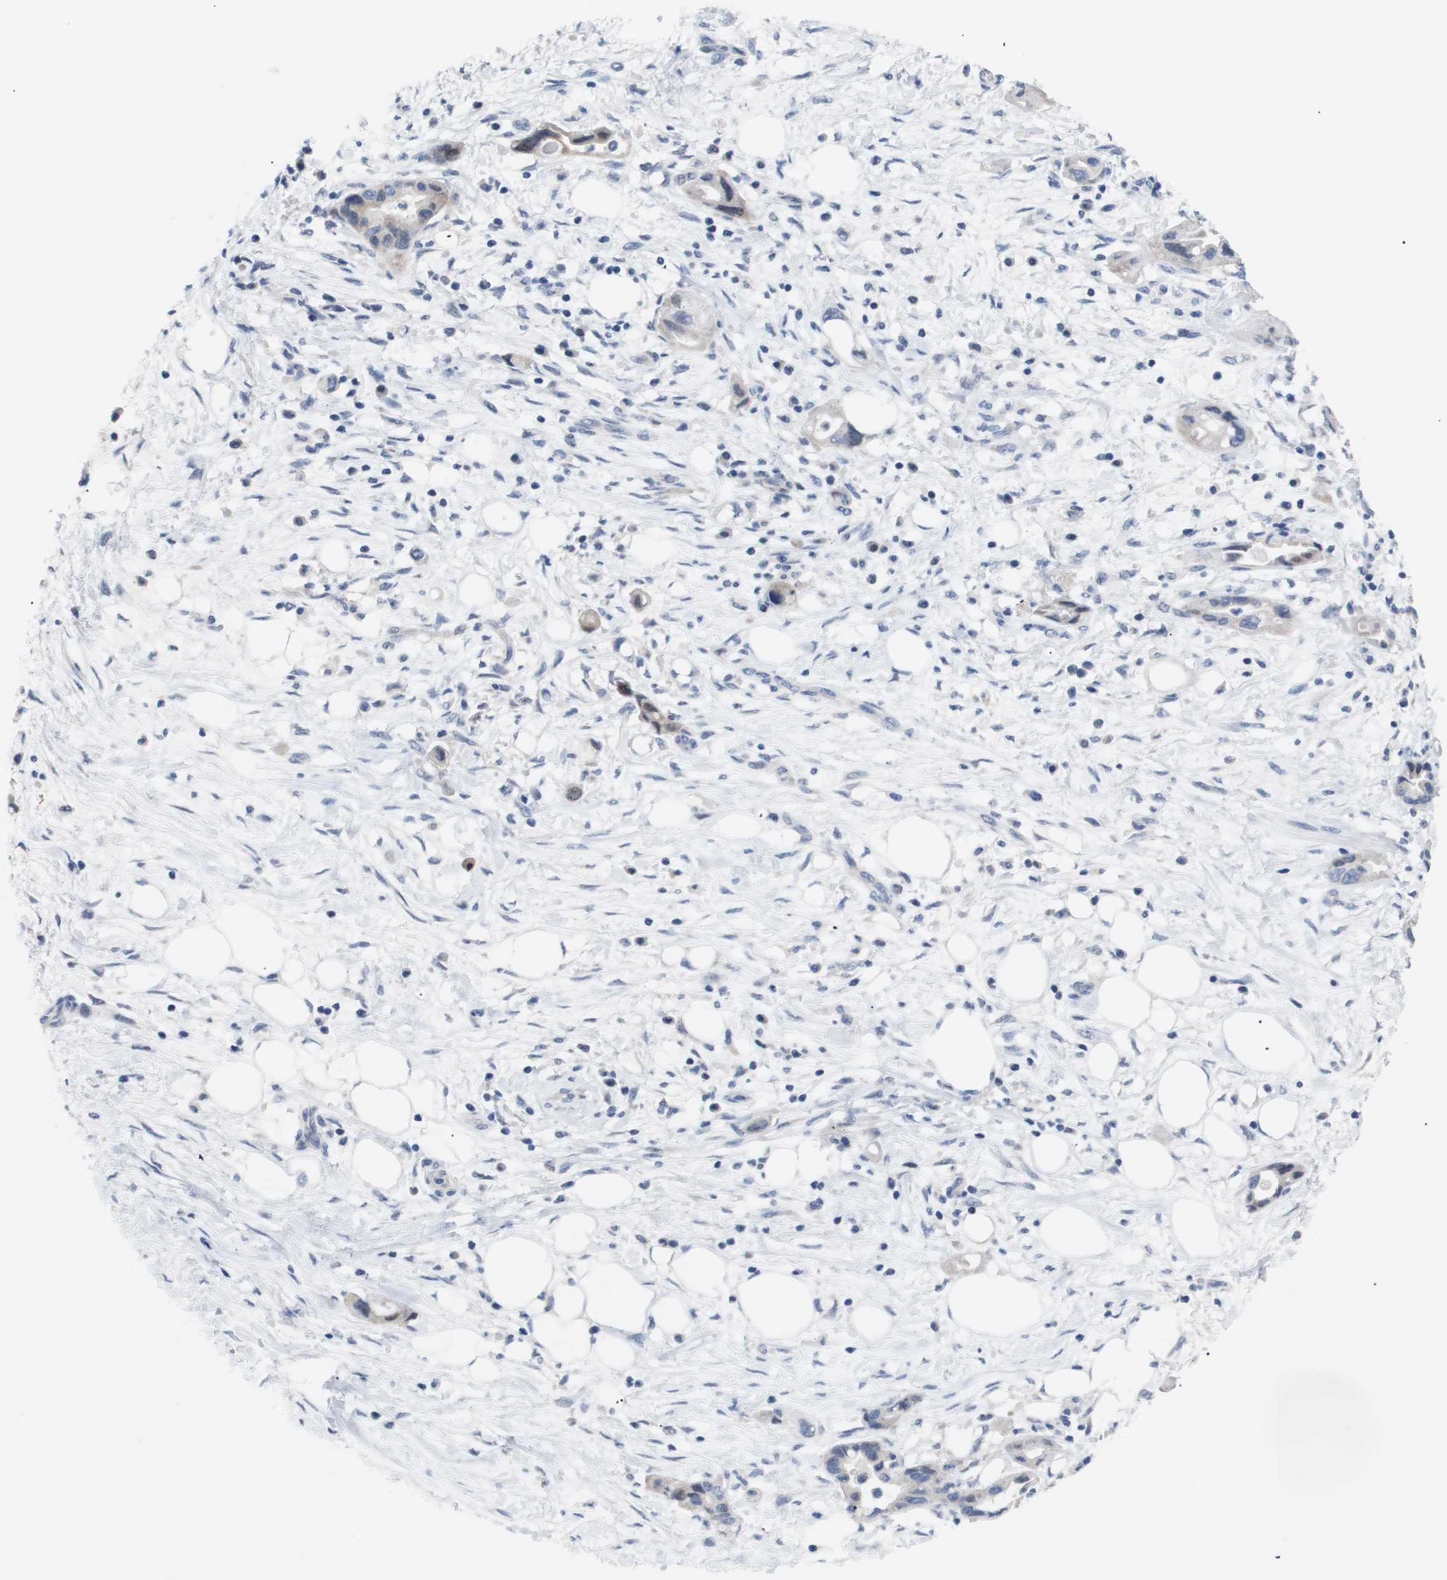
{"staining": {"intensity": "negative", "quantity": "none", "location": "none"}, "tissue": "pancreatic cancer", "cell_type": "Tumor cells", "image_type": "cancer", "snomed": [{"axis": "morphology", "description": "Adenocarcinoma, NOS"}, {"axis": "topography", "description": "Pancreas"}], "caption": "IHC of human pancreatic adenocarcinoma reveals no staining in tumor cells. The staining was performed using DAB to visualize the protein expression in brown, while the nuclei were stained in blue with hematoxylin (Magnification: 20x).", "gene": "CAV3", "patient": {"sex": "female", "age": 57}}